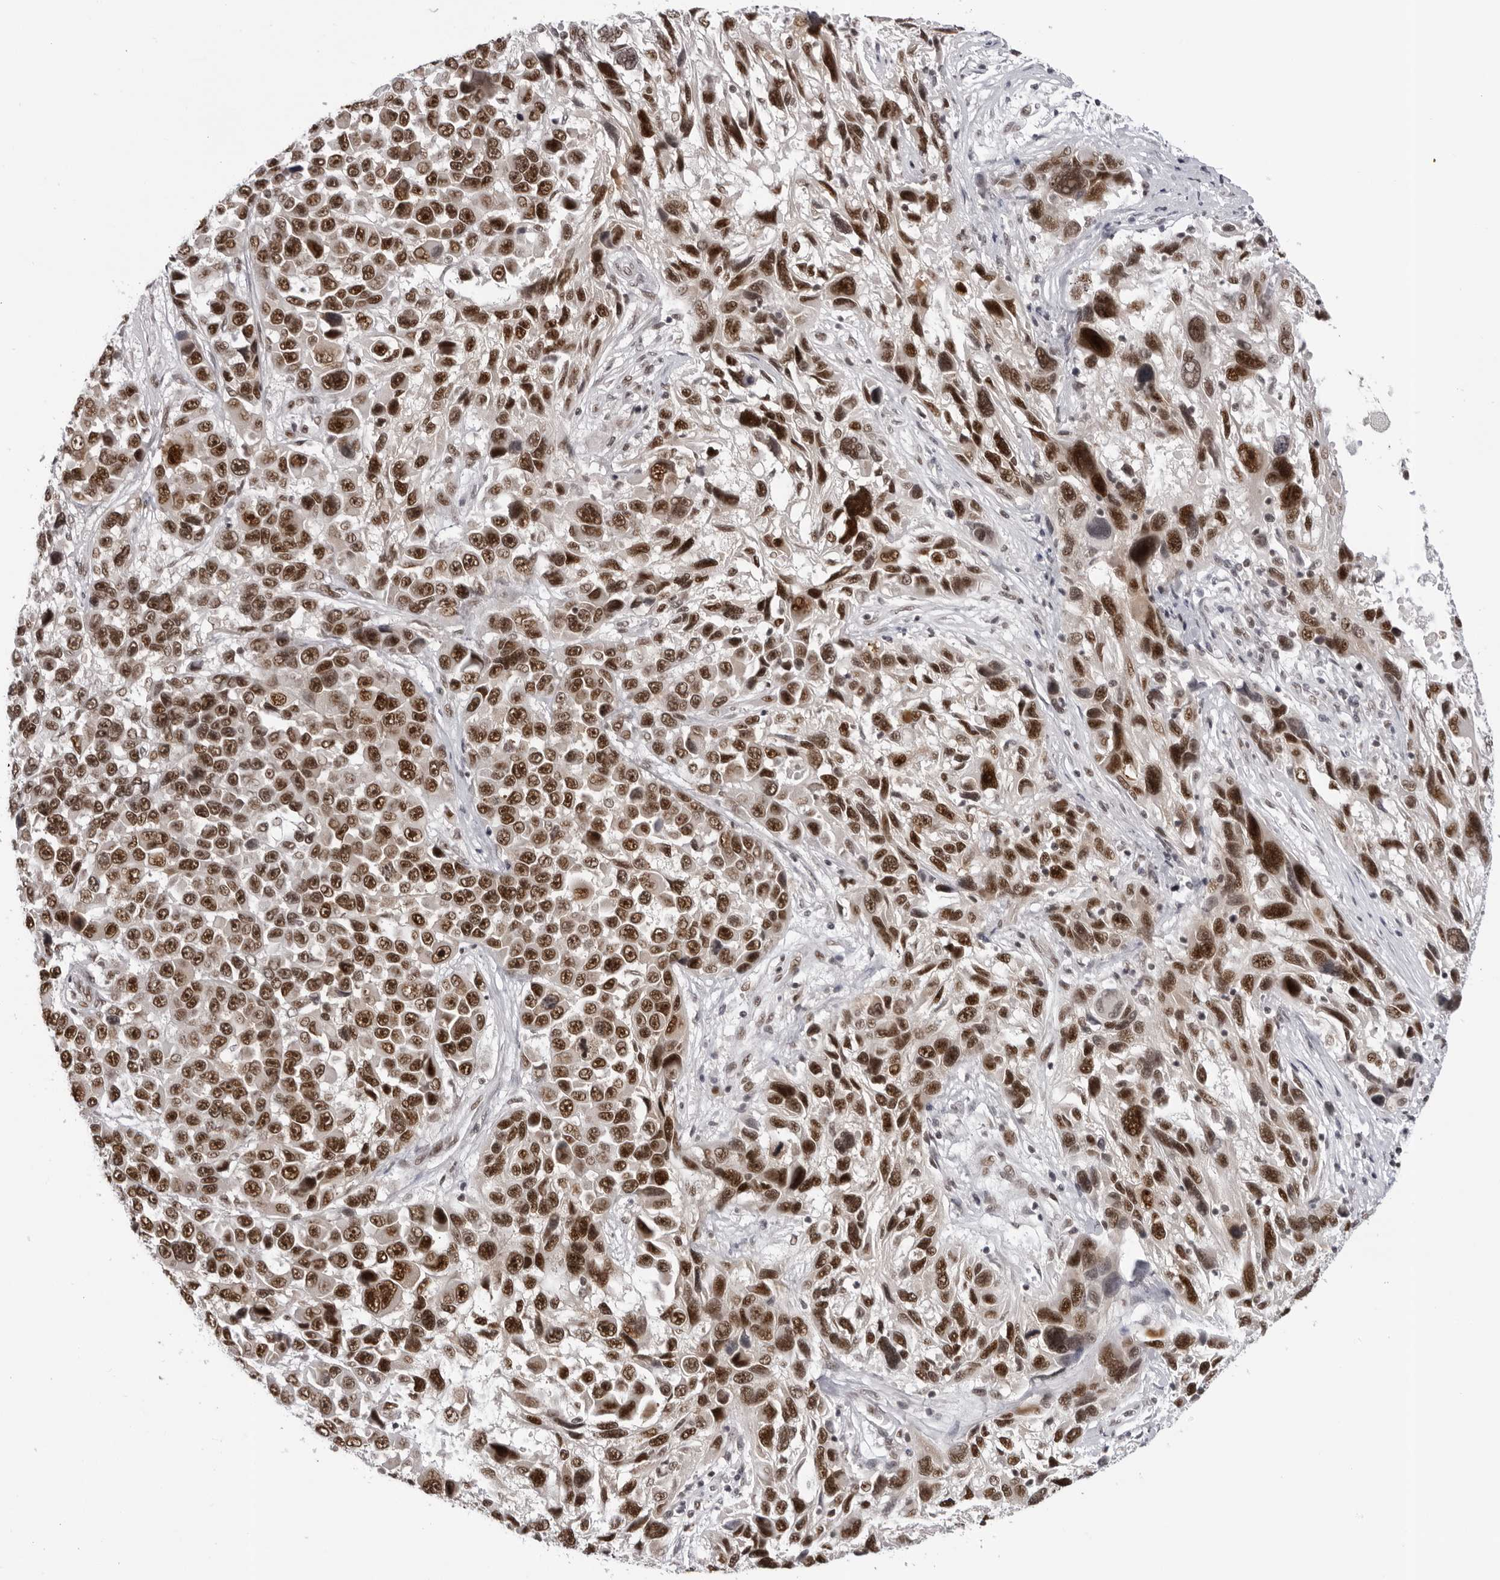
{"staining": {"intensity": "strong", "quantity": ">75%", "location": "nuclear"}, "tissue": "melanoma", "cell_type": "Tumor cells", "image_type": "cancer", "snomed": [{"axis": "morphology", "description": "Malignant melanoma, NOS"}, {"axis": "topography", "description": "Skin"}], "caption": "Approximately >75% of tumor cells in melanoma reveal strong nuclear protein staining as visualized by brown immunohistochemical staining.", "gene": "HEXIM2", "patient": {"sex": "male", "age": 53}}